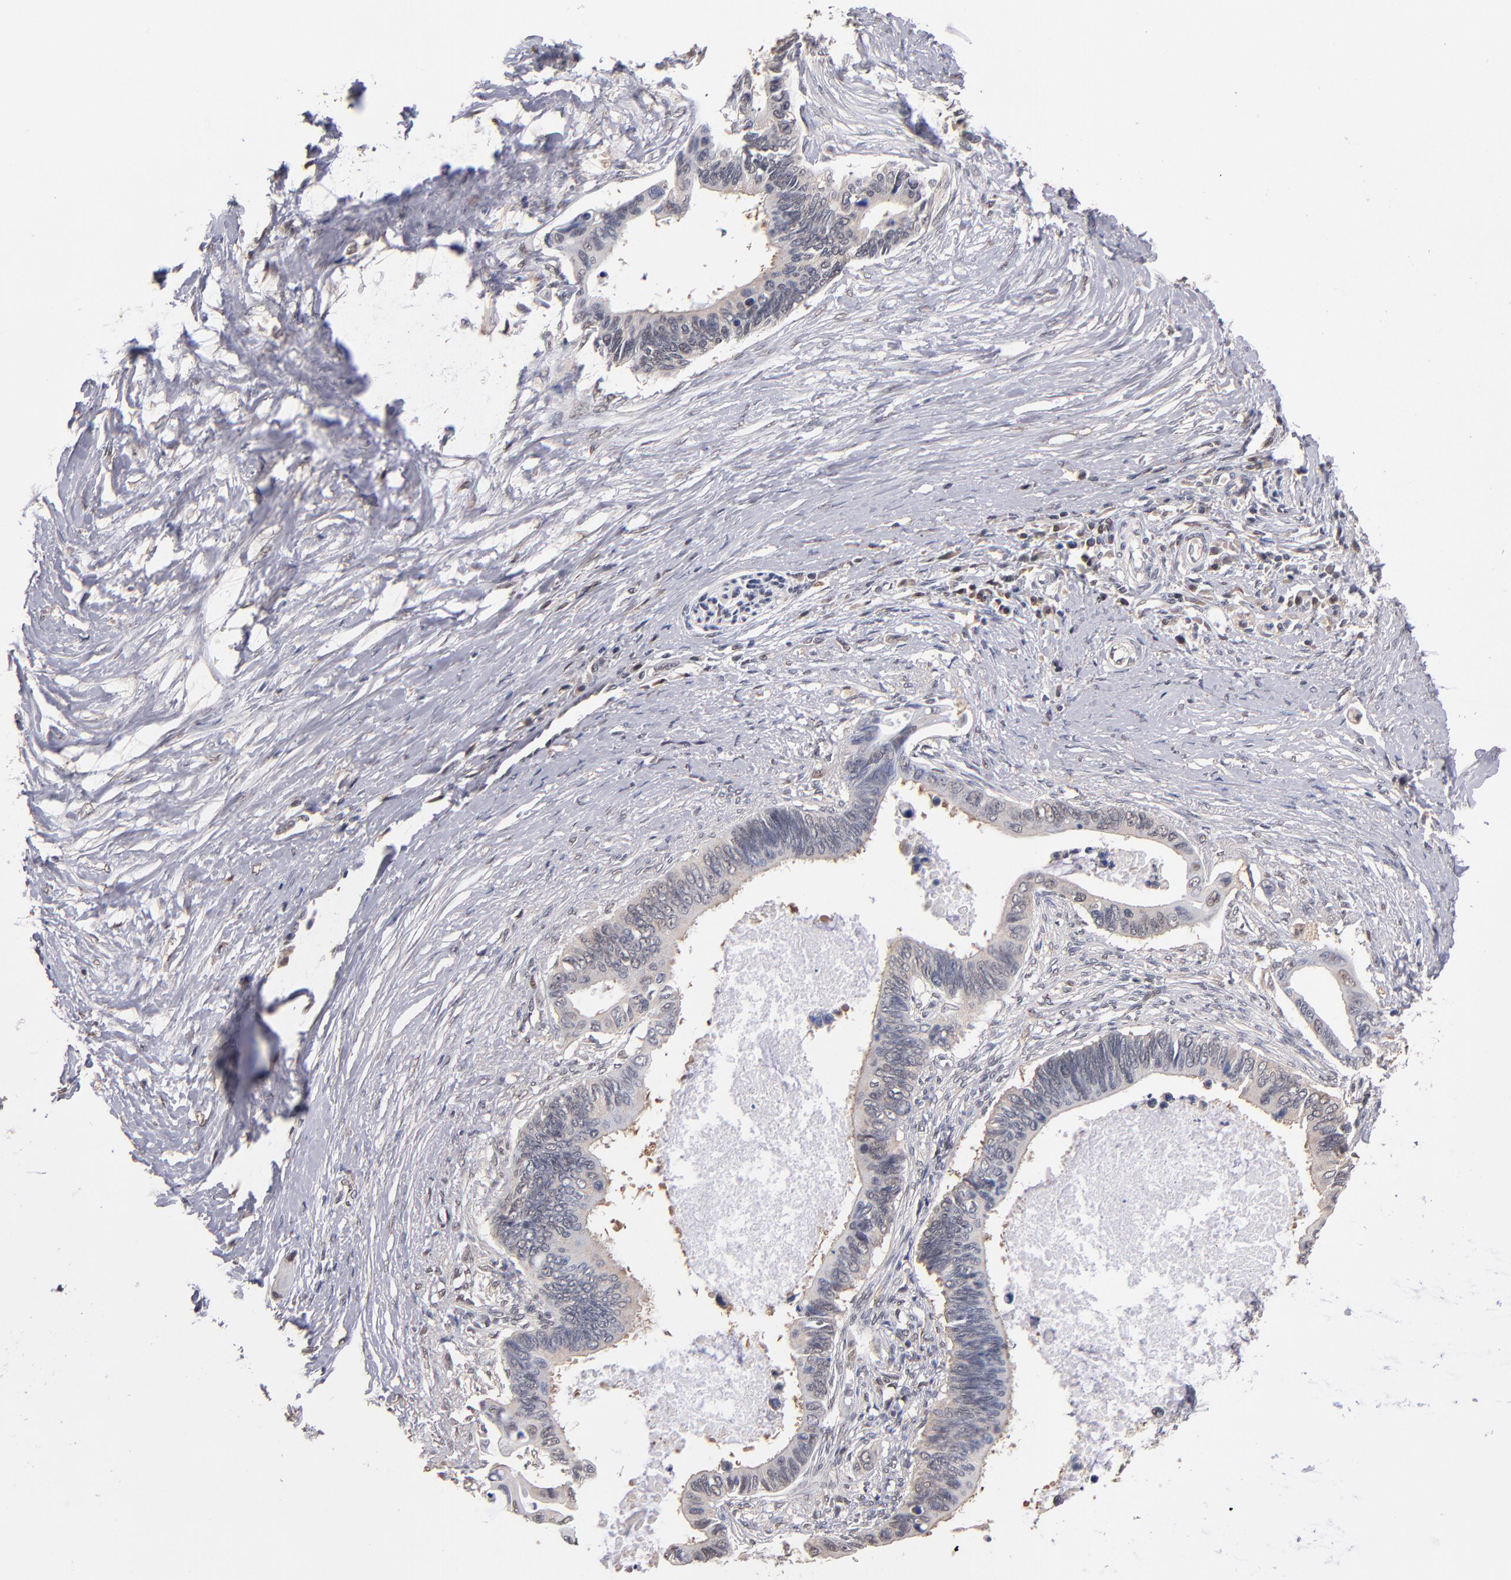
{"staining": {"intensity": "weak", "quantity": "<25%", "location": "cytoplasmic/membranous"}, "tissue": "pancreatic cancer", "cell_type": "Tumor cells", "image_type": "cancer", "snomed": [{"axis": "morphology", "description": "Adenocarcinoma, NOS"}, {"axis": "topography", "description": "Pancreas"}], "caption": "High magnification brightfield microscopy of pancreatic cancer (adenocarcinoma) stained with DAB (brown) and counterstained with hematoxylin (blue): tumor cells show no significant positivity. The staining was performed using DAB to visualize the protein expression in brown, while the nuclei were stained in blue with hematoxylin (Magnification: 20x).", "gene": "PSMD10", "patient": {"sex": "female", "age": 70}}